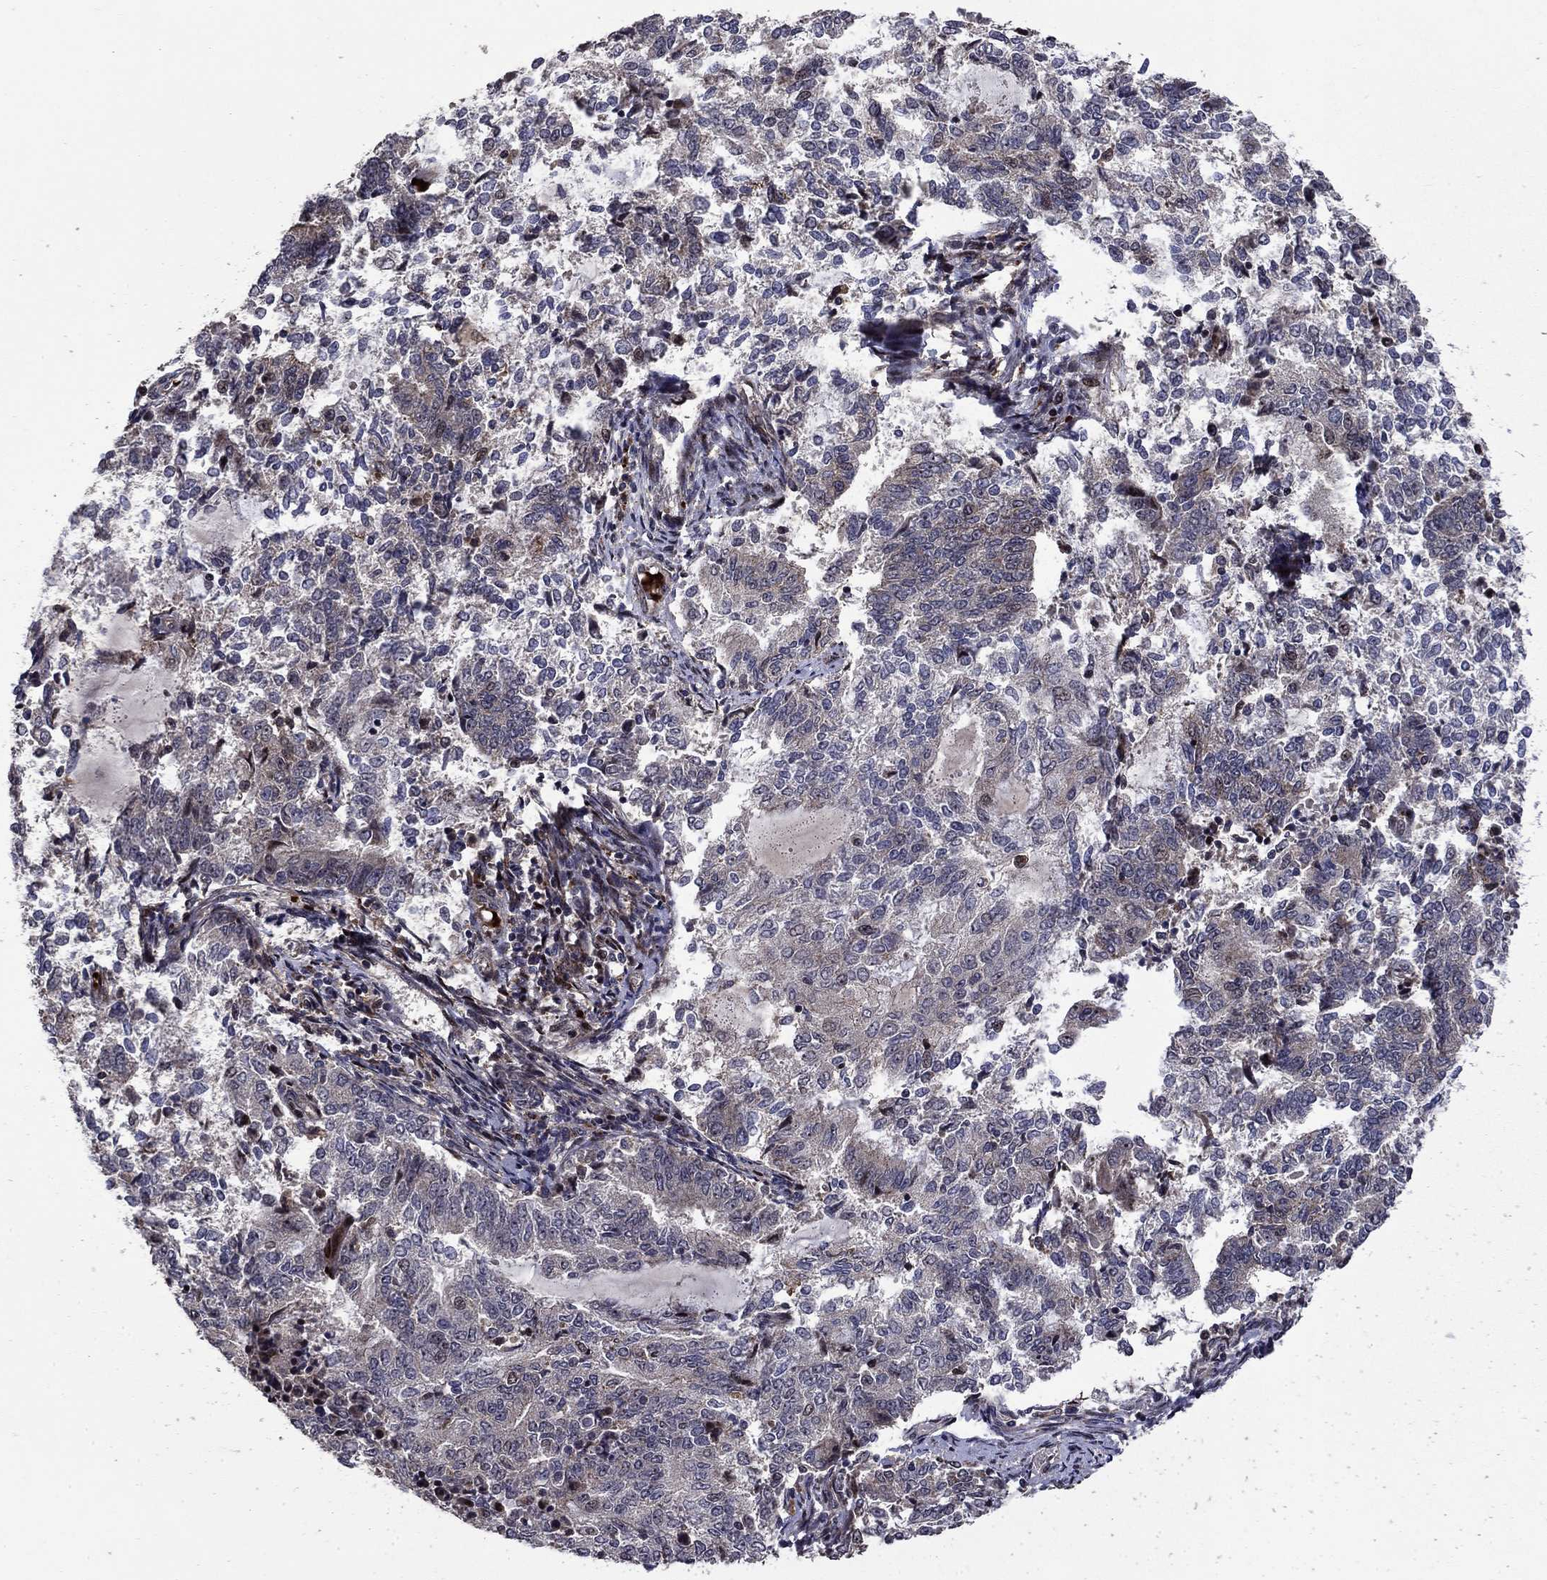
{"staining": {"intensity": "weak", "quantity": "<25%", "location": "cytoplasmic/membranous,nuclear"}, "tissue": "endometrial cancer", "cell_type": "Tumor cells", "image_type": "cancer", "snomed": [{"axis": "morphology", "description": "Adenocarcinoma, NOS"}, {"axis": "topography", "description": "Endometrium"}], "caption": "Immunohistochemistry of endometrial cancer (adenocarcinoma) exhibits no positivity in tumor cells.", "gene": "AGTPBP1", "patient": {"sex": "female", "age": 65}}